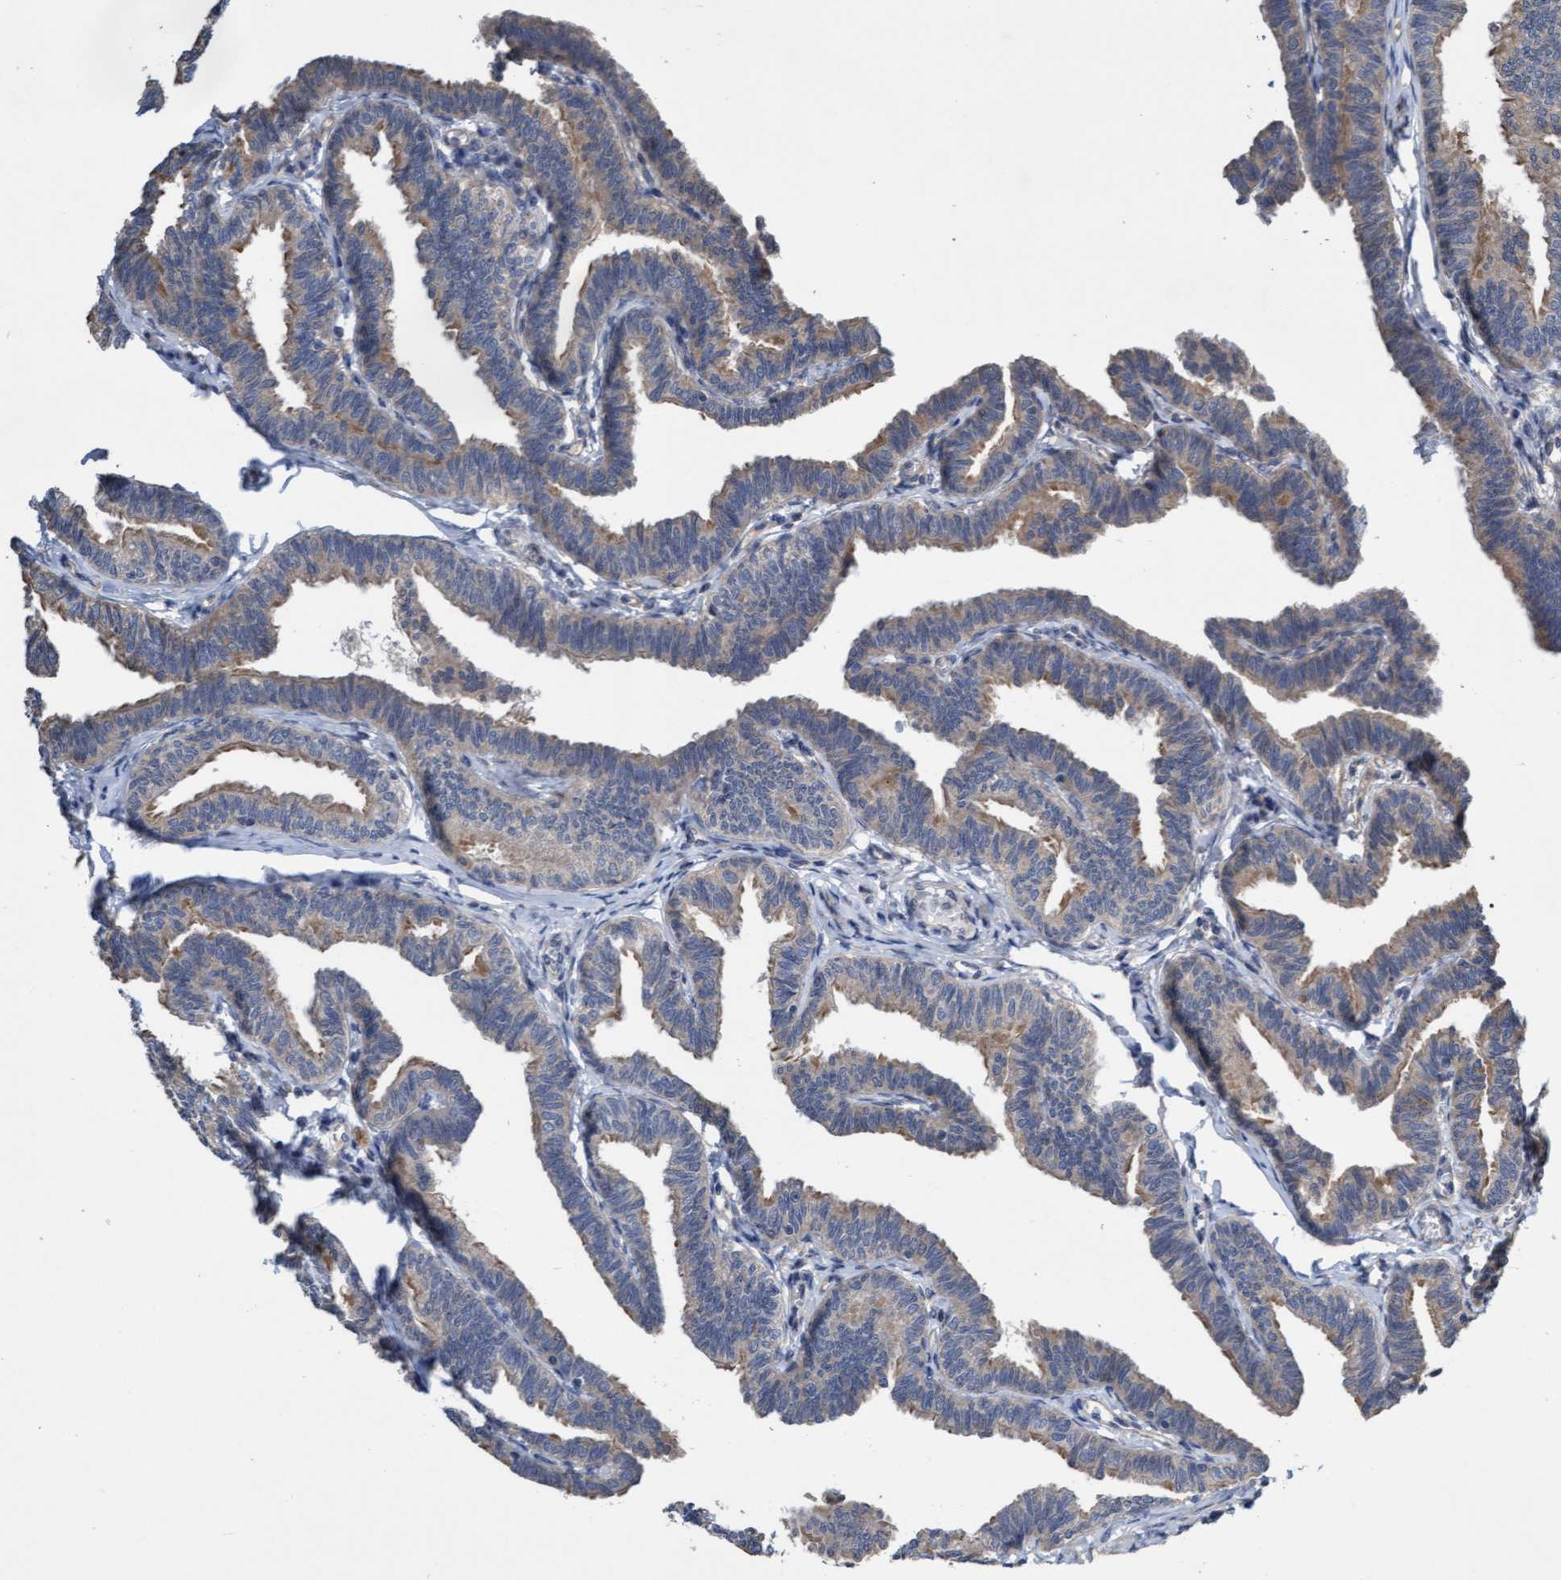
{"staining": {"intensity": "weak", "quantity": "25%-75%", "location": "cytoplasmic/membranous"}, "tissue": "fallopian tube", "cell_type": "Glandular cells", "image_type": "normal", "snomed": [{"axis": "morphology", "description": "Normal tissue, NOS"}, {"axis": "topography", "description": "Fallopian tube"}, {"axis": "topography", "description": "Ovary"}], "caption": "Protein staining displays weak cytoplasmic/membranous staining in approximately 25%-75% of glandular cells in benign fallopian tube.", "gene": "ITFG1", "patient": {"sex": "female", "age": 23}}